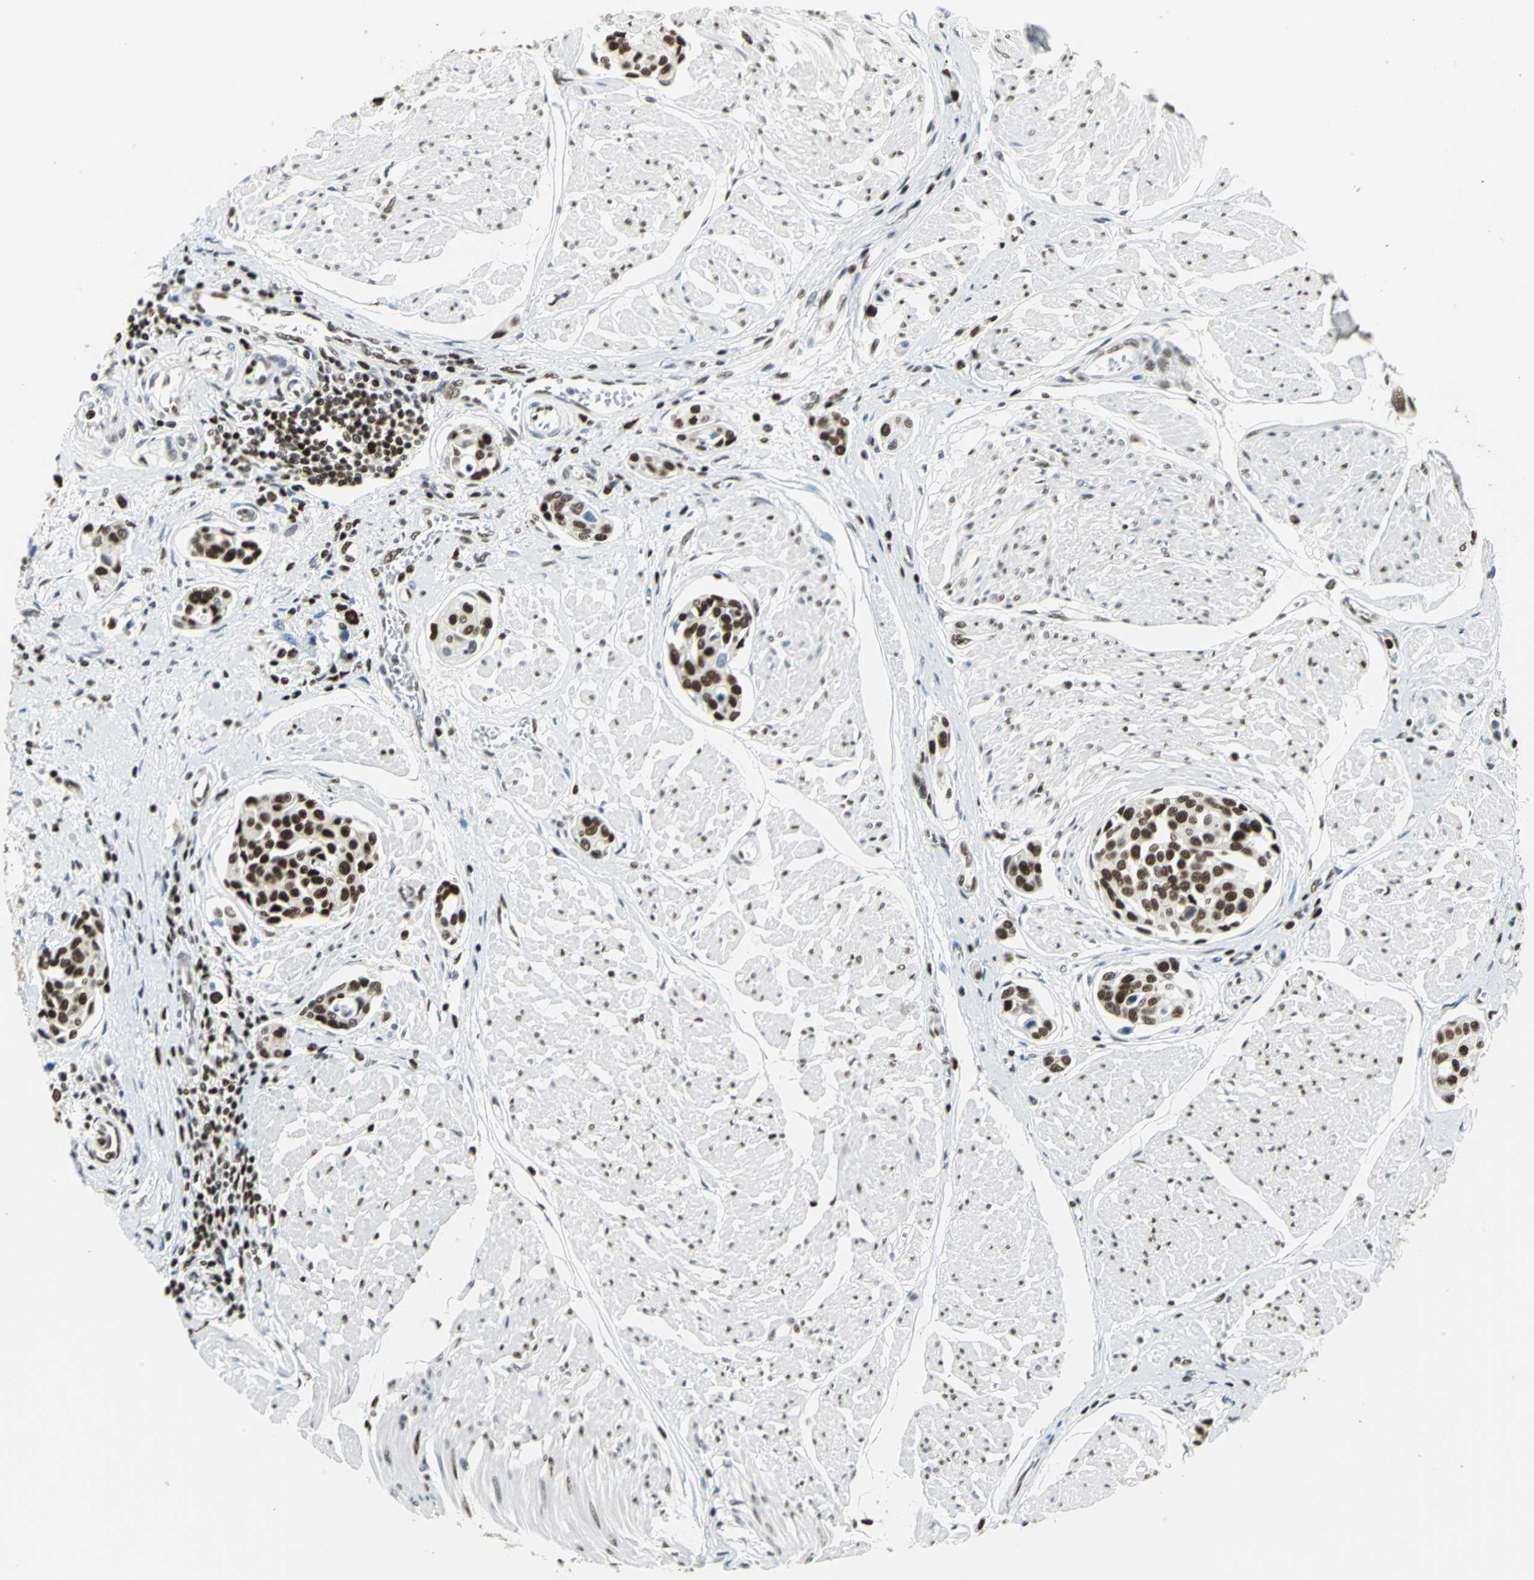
{"staining": {"intensity": "strong", "quantity": ">75%", "location": "nuclear"}, "tissue": "urothelial cancer", "cell_type": "Tumor cells", "image_type": "cancer", "snomed": [{"axis": "morphology", "description": "Urothelial carcinoma, High grade"}, {"axis": "topography", "description": "Urinary bladder"}], "caption": "Urothelial cancer stained for a protein (brown) reveals strong nuclear positive staining in about >75% of tumor cells.", "gene": "HNRNPD", "patient": {"sex": "male", "age": 78}}